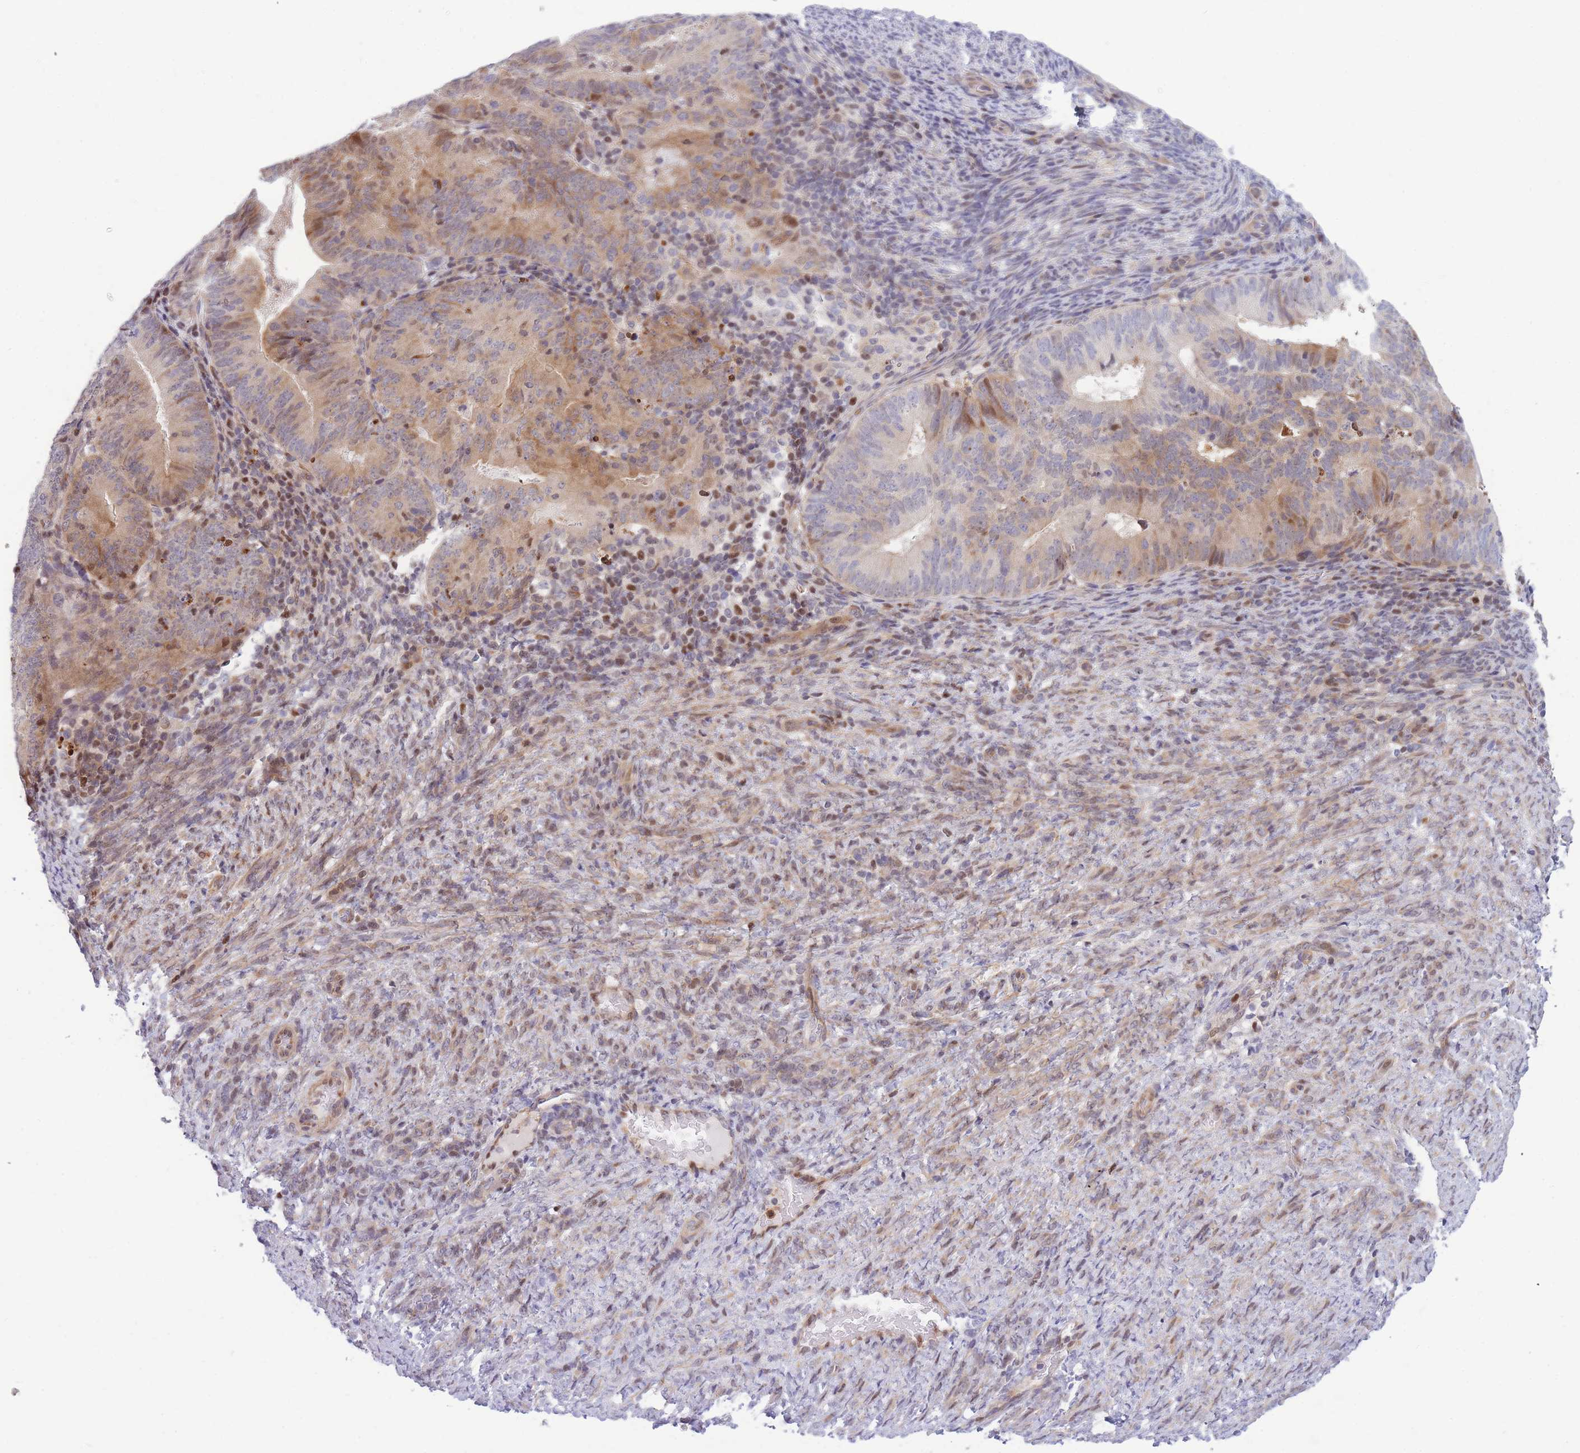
{"staining": {"intensity": "moderate", "quantity": "25%-75%", "location": "cytoplasmic/membranous,nuclear"}, "tissue": "endometrial cancer", "cell_type": "Tumor cells", "image_type": "cancer", "snomed": [{"axis": "morphology", "description": "Adenocarcinoma, NOS"}, {"axis": "topography", "description": "Endometrium"}], "caption": "This histopathology image reveals endometrial cancer stained with immunohistochemistry (IHC) to label a protein in brown. The cytoplasmic/membranous and nuclear of tumor cells show moderate positivity for the protein. Nuclei are counter-stained blue.", "gene": "CRACD", "patient": {"sex": "female", "age": 70}}